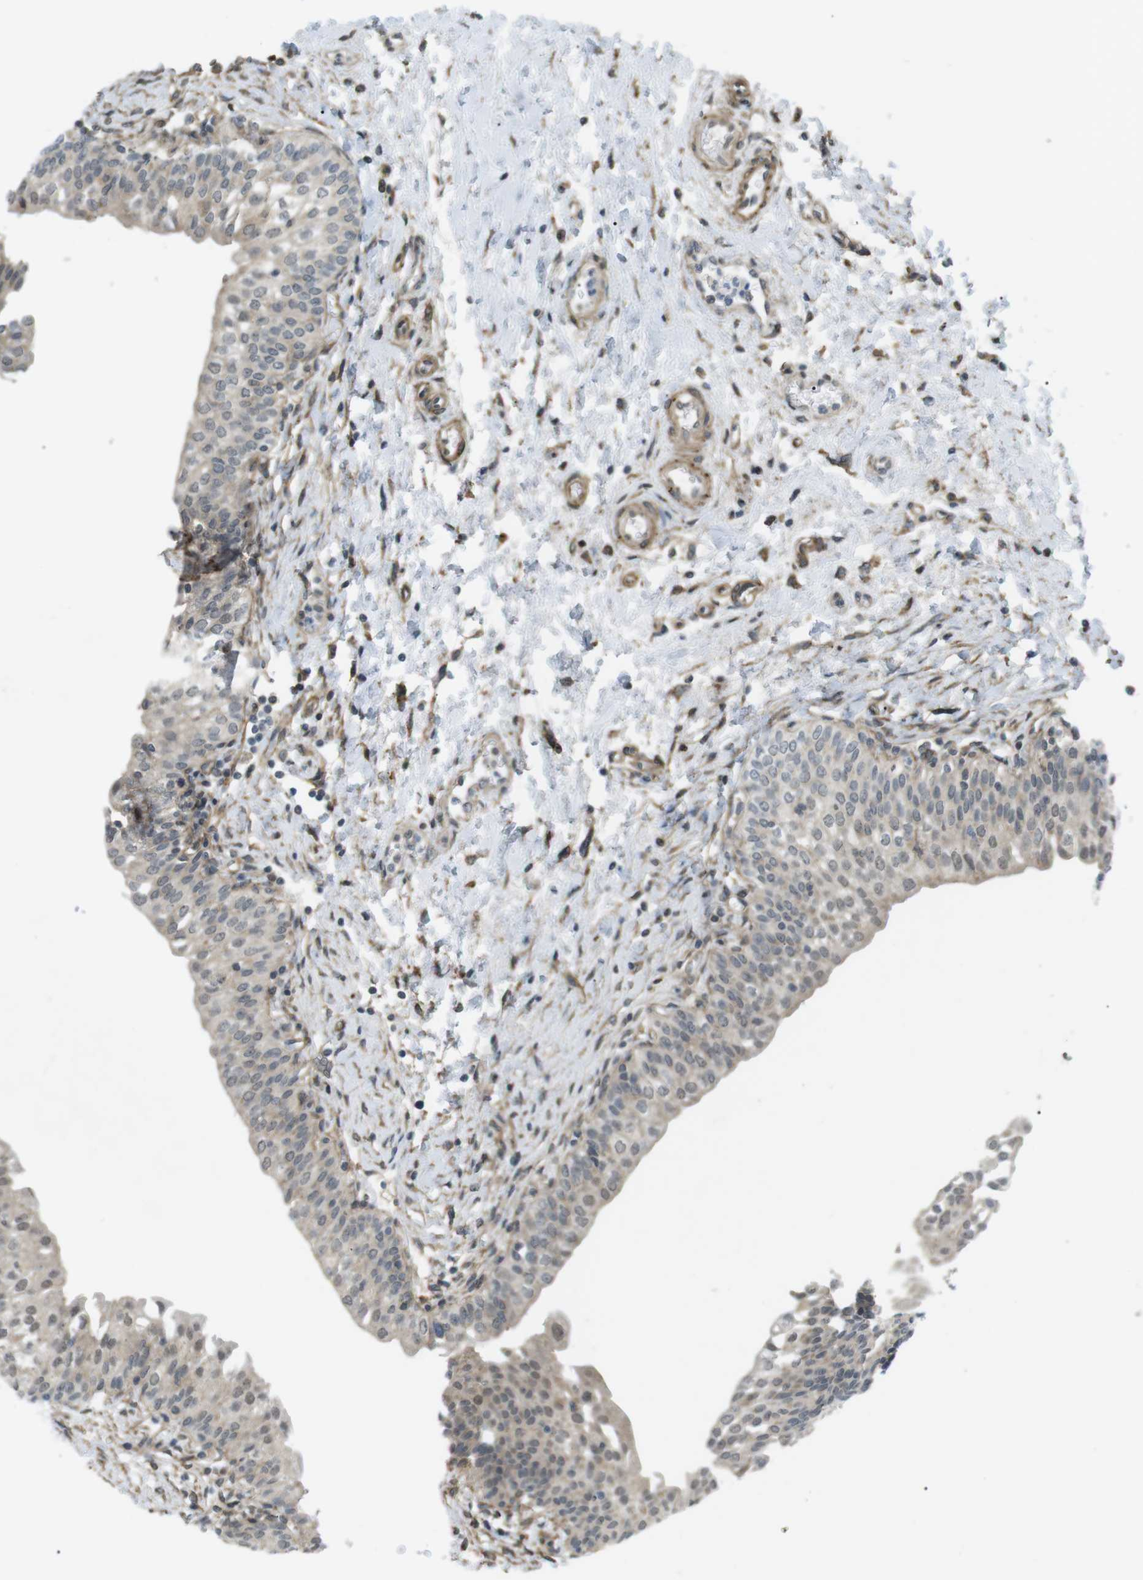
{"staining": {"intensity": "weak", "quantity": "<25%", "location": "cytoplasmic/membranous"}, "tissue": "urinary bladder", "cell_type": "Urothelial cells", "image_type": "normal", "snomed": [{"axis": "morphology", "description": "Normal tissue, NOS"}, {"axis": "topography", "description": "Urinary bladder"}], "caption": "Immunohistochemistry of normal urinary bladder shows no positivity in urothelial cells. Brightfield microscopy of IHC stained with DAB (brown) and hematoxylin (blue), captured at high magnification.", "gene": "KANK2", "patient": {"sex": "male", "age": 55}}